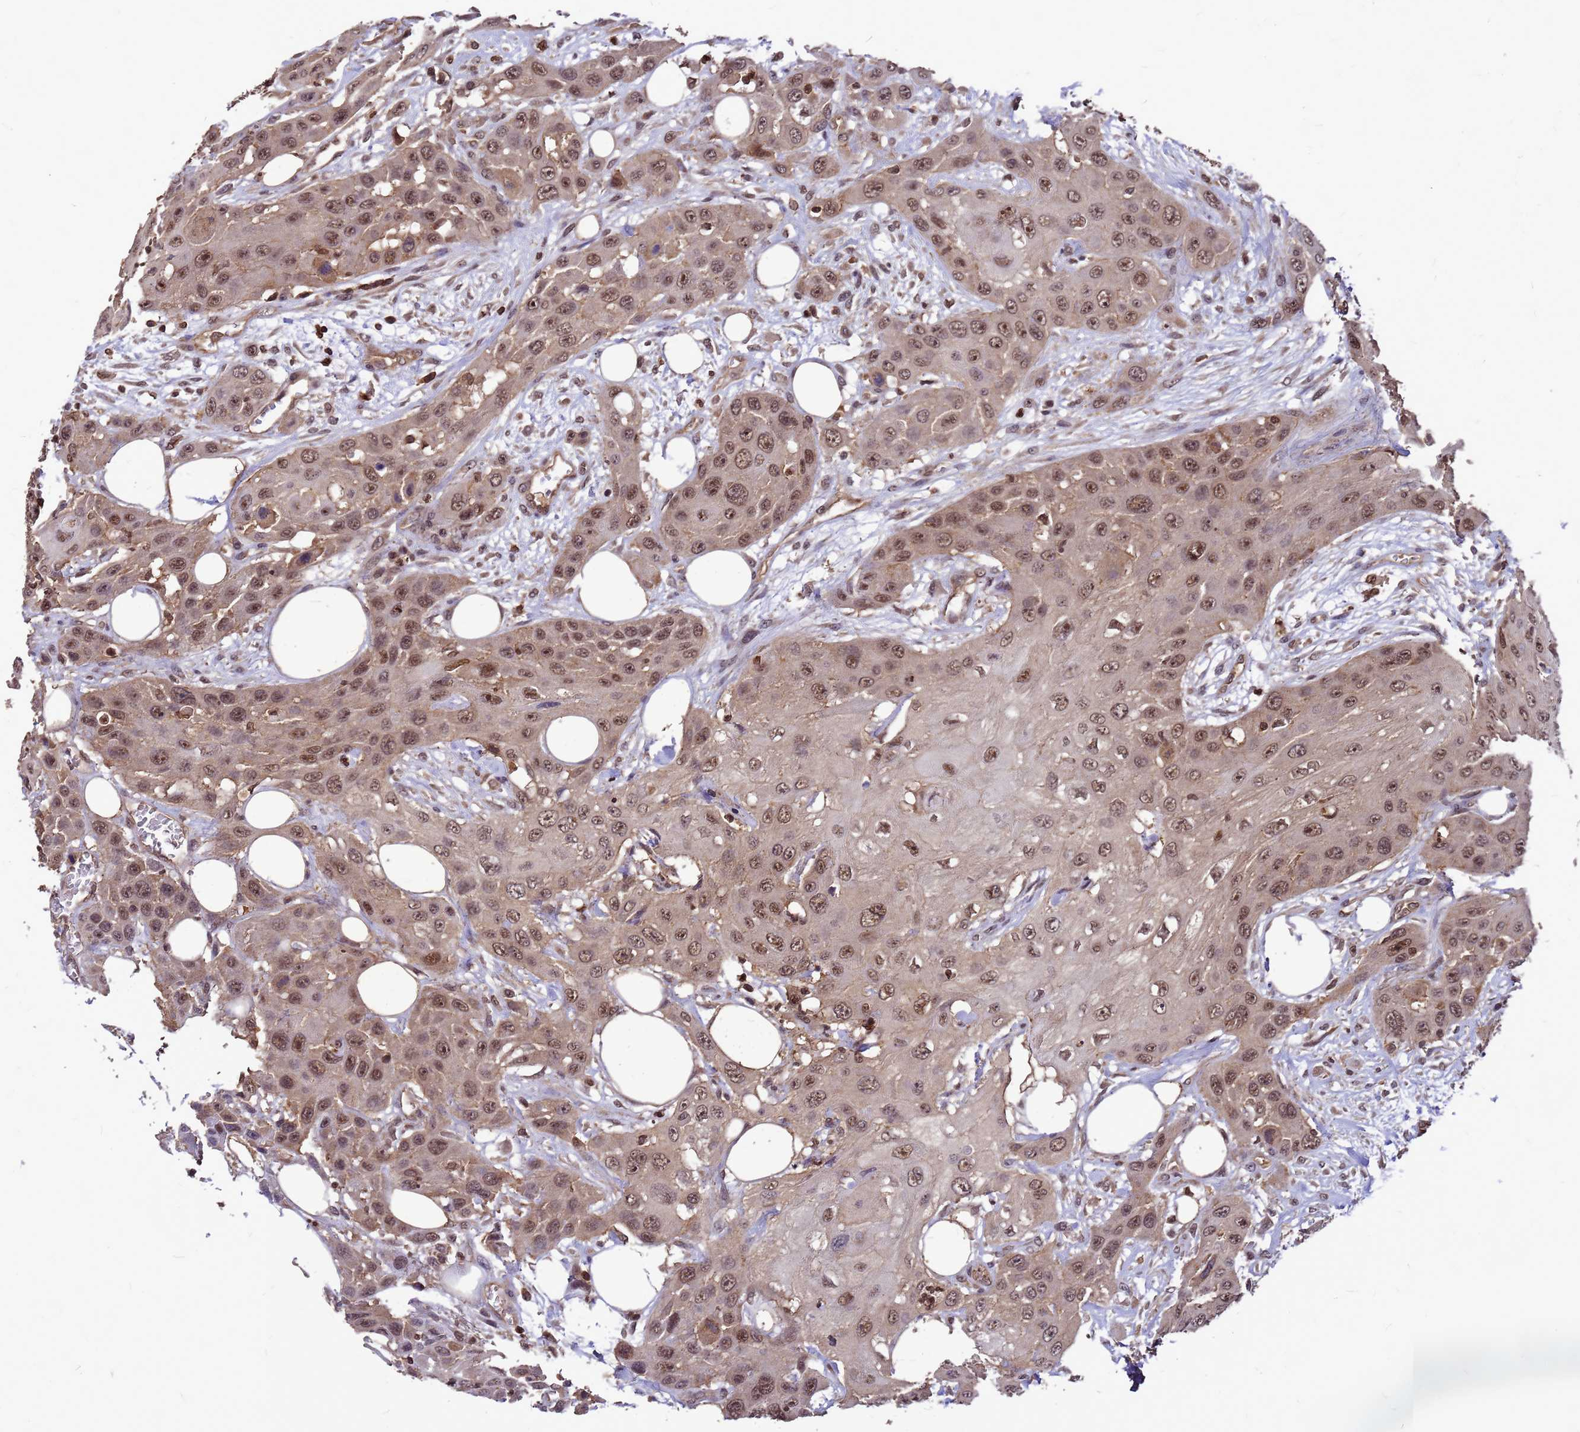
{"staining": {"intensity": "moderate", "quantity": ">75%", "location": "cytoplasmic/membranous,nuclear"}, "tissue": "head and neck cancer", "cell_type": "Tumor cells", "image_type": "cancer", "snomed": [{"axis": "morphology", "description": "Squamous cell carcinoma, NOS"}, {"axis": "topography", "description": "Head-Neck"}], "caption": "A high-resolution photomicrograph shows IHC staining of squamous cell carcinoma (head and neck), which reveals moderate cytoplasmic/membranous and nuclear staining in approximately >75% of tumor cells.", "gene": "C1orf35", "patient": {"sex": "male", "age": 81}}